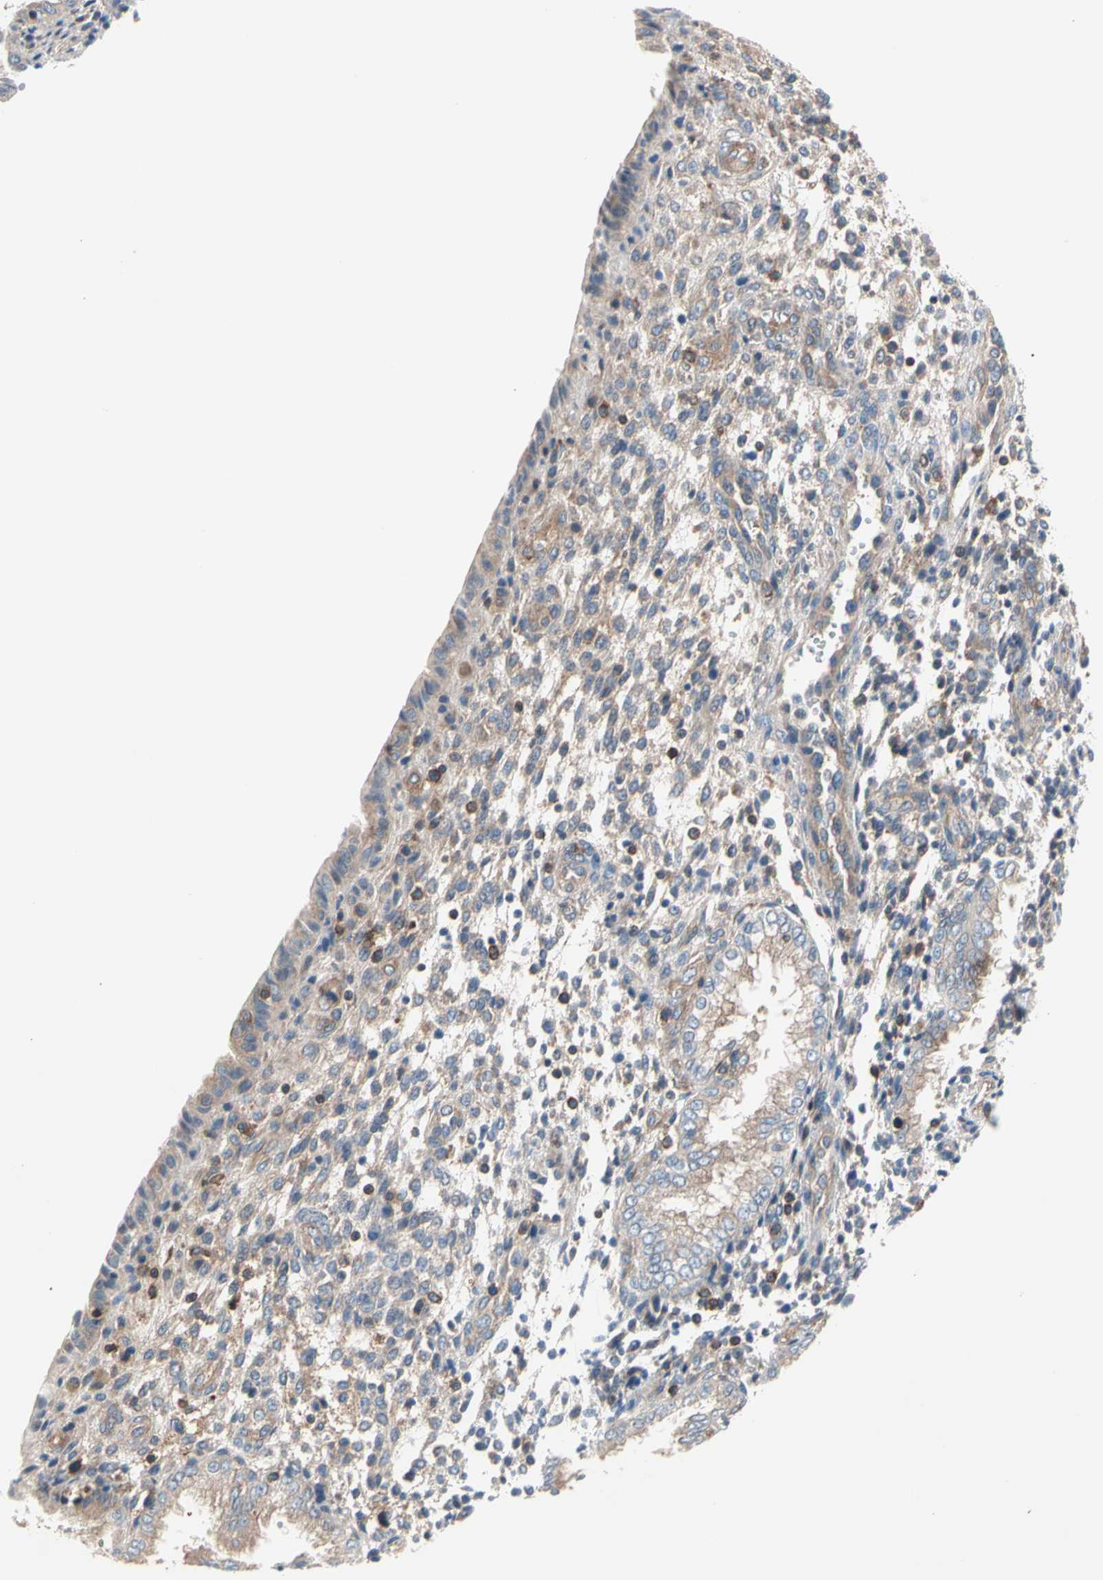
{"staining": {"intensity": "moderate", "quantity": "25%-75%", "location": "cytoplasmic/membranous"}, "tissue": "endometrium", "cell_type": "Cells in endometrial stroma", "image_type": "normal", "snomed": [{"axis": "morphology", "description": "Normal tissue, NOS"}, {"axis": "topography", "description": "Endometrium"}], "caption": "Brown immunohistochemical staining in benign endometrium demonstrates moderate cytoplasmic/membranous staining in approximately 25%-75% of cells in endometrial stroma.", "gene": "ROCK1", "patient": {"sex": "female", "age": 33}}